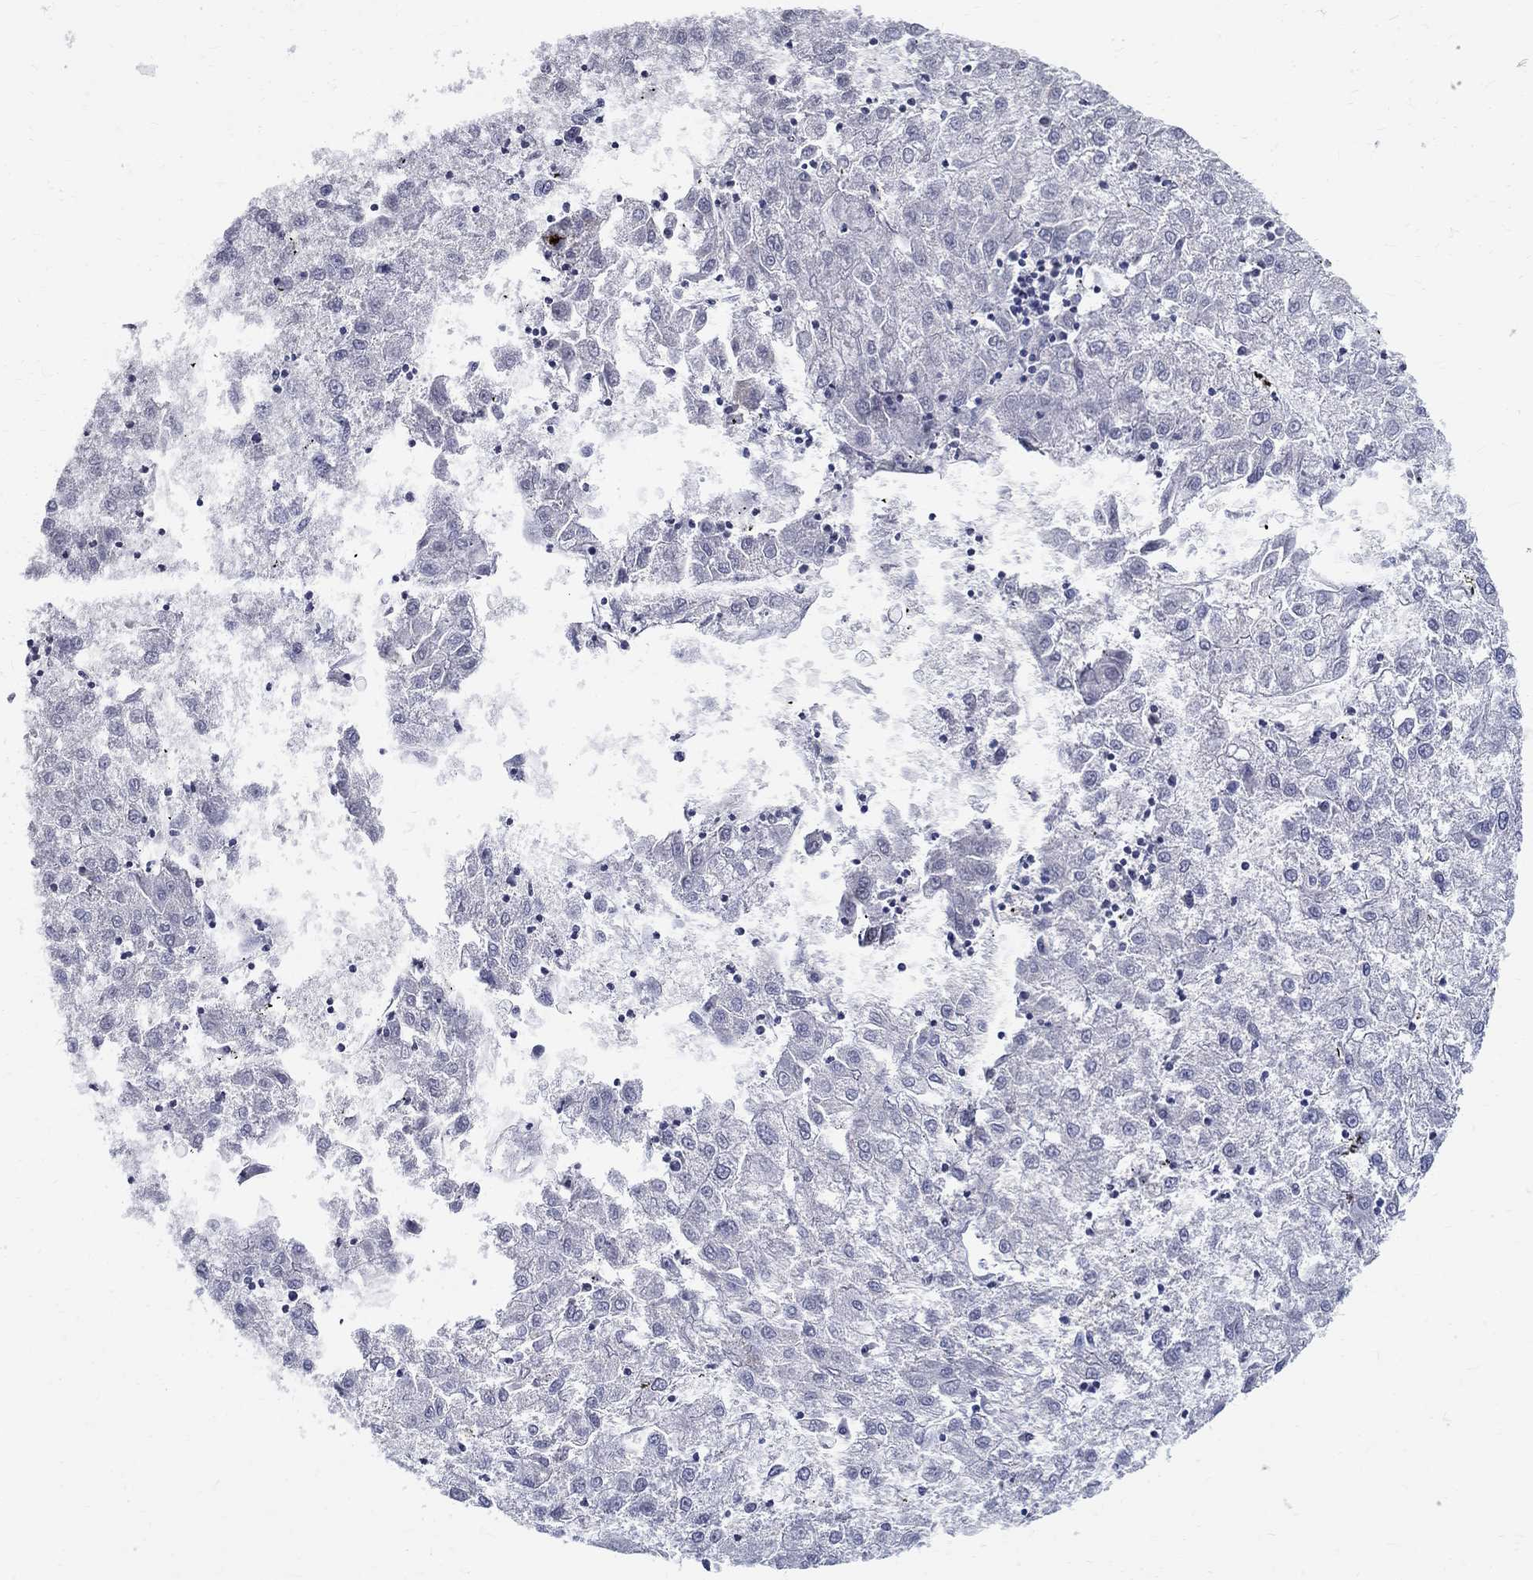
{"staining": {"intensity": "negative", "quantity": "none", "location": "none"}, "tissue": "liver cancer", "cell_type": "Tumor cells", "image_type": "cancer", "snomed": [{"axis": "morphology", "description": "Carcinoma, Hepatocellular, NOS"}, {"axis": "topography", "description": "Liver"}], "caption": "The immunohistochemistry histopathology image has no significant staining in tumor cells of liver hepatocellular carcinoma tissue.", "gene": "CETN1", "patient": {"sex": "male", "age": 72}}